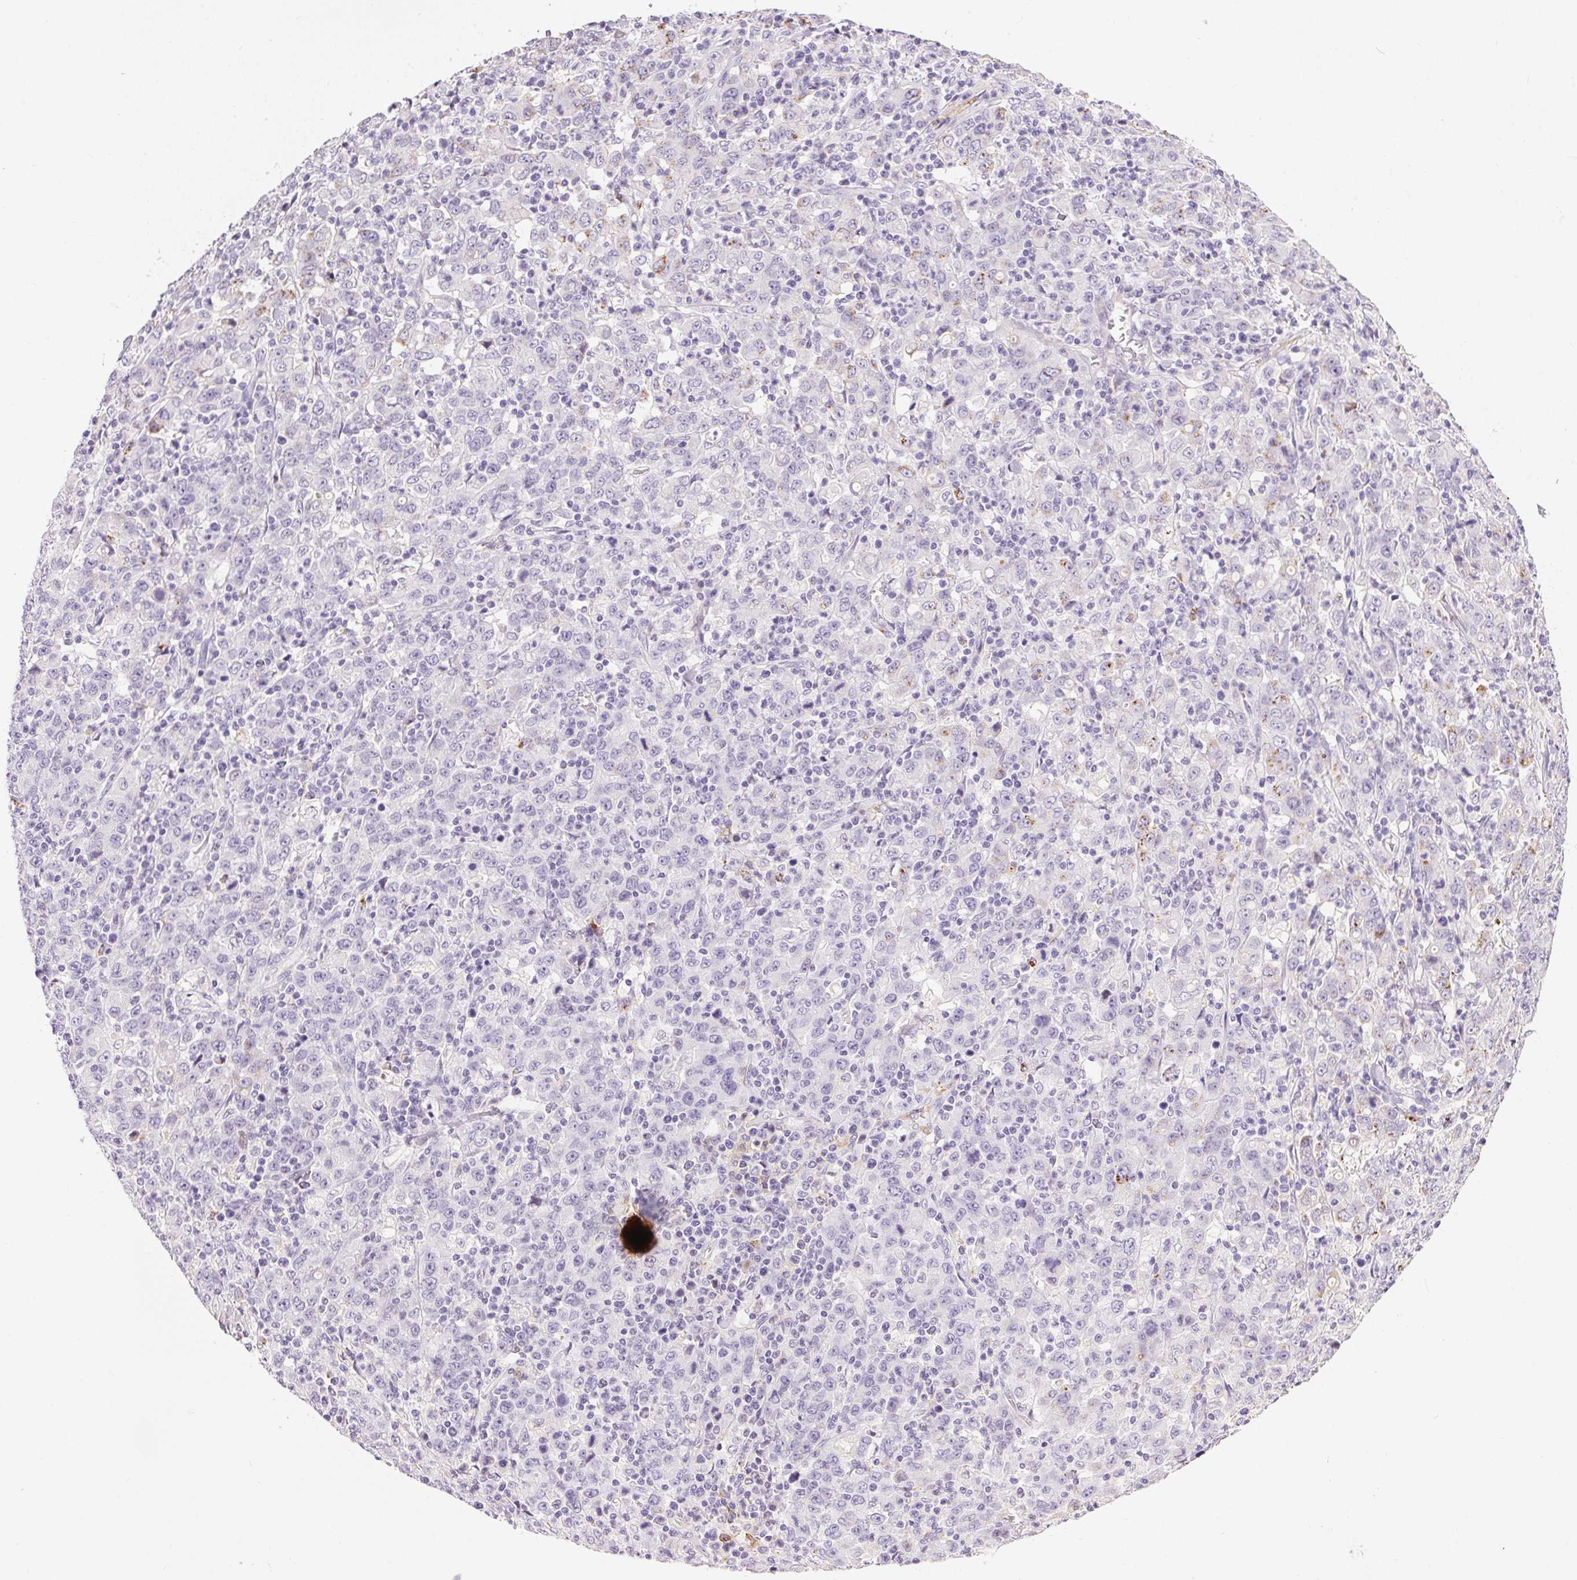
{"staining": {"intensity": "negative", "quantity": "none", "location": "none"}, "tissue": "stomach cancer", "cell_type": "Tumor cells", "image_type": "cancer", "snomed": [{"axis": "morphology", "description": "Adenocarcinoma, NOS"}, {"axis": "topography", "description": "Stomach, upper"}], "caption": "High power microscopy image of an immunohistochemistry micrograph of stomach adenocarcinoma, revealing no significant expression in tumor cells. (Stains: DAB (3,3'-diaminobenzidine) IHC with hematoxylin counter stain, Microscopy: brightfield microscopy at high magnification).", "gene": "PNLIPRP3", "patient": {"sex": "male", "age": 69}}